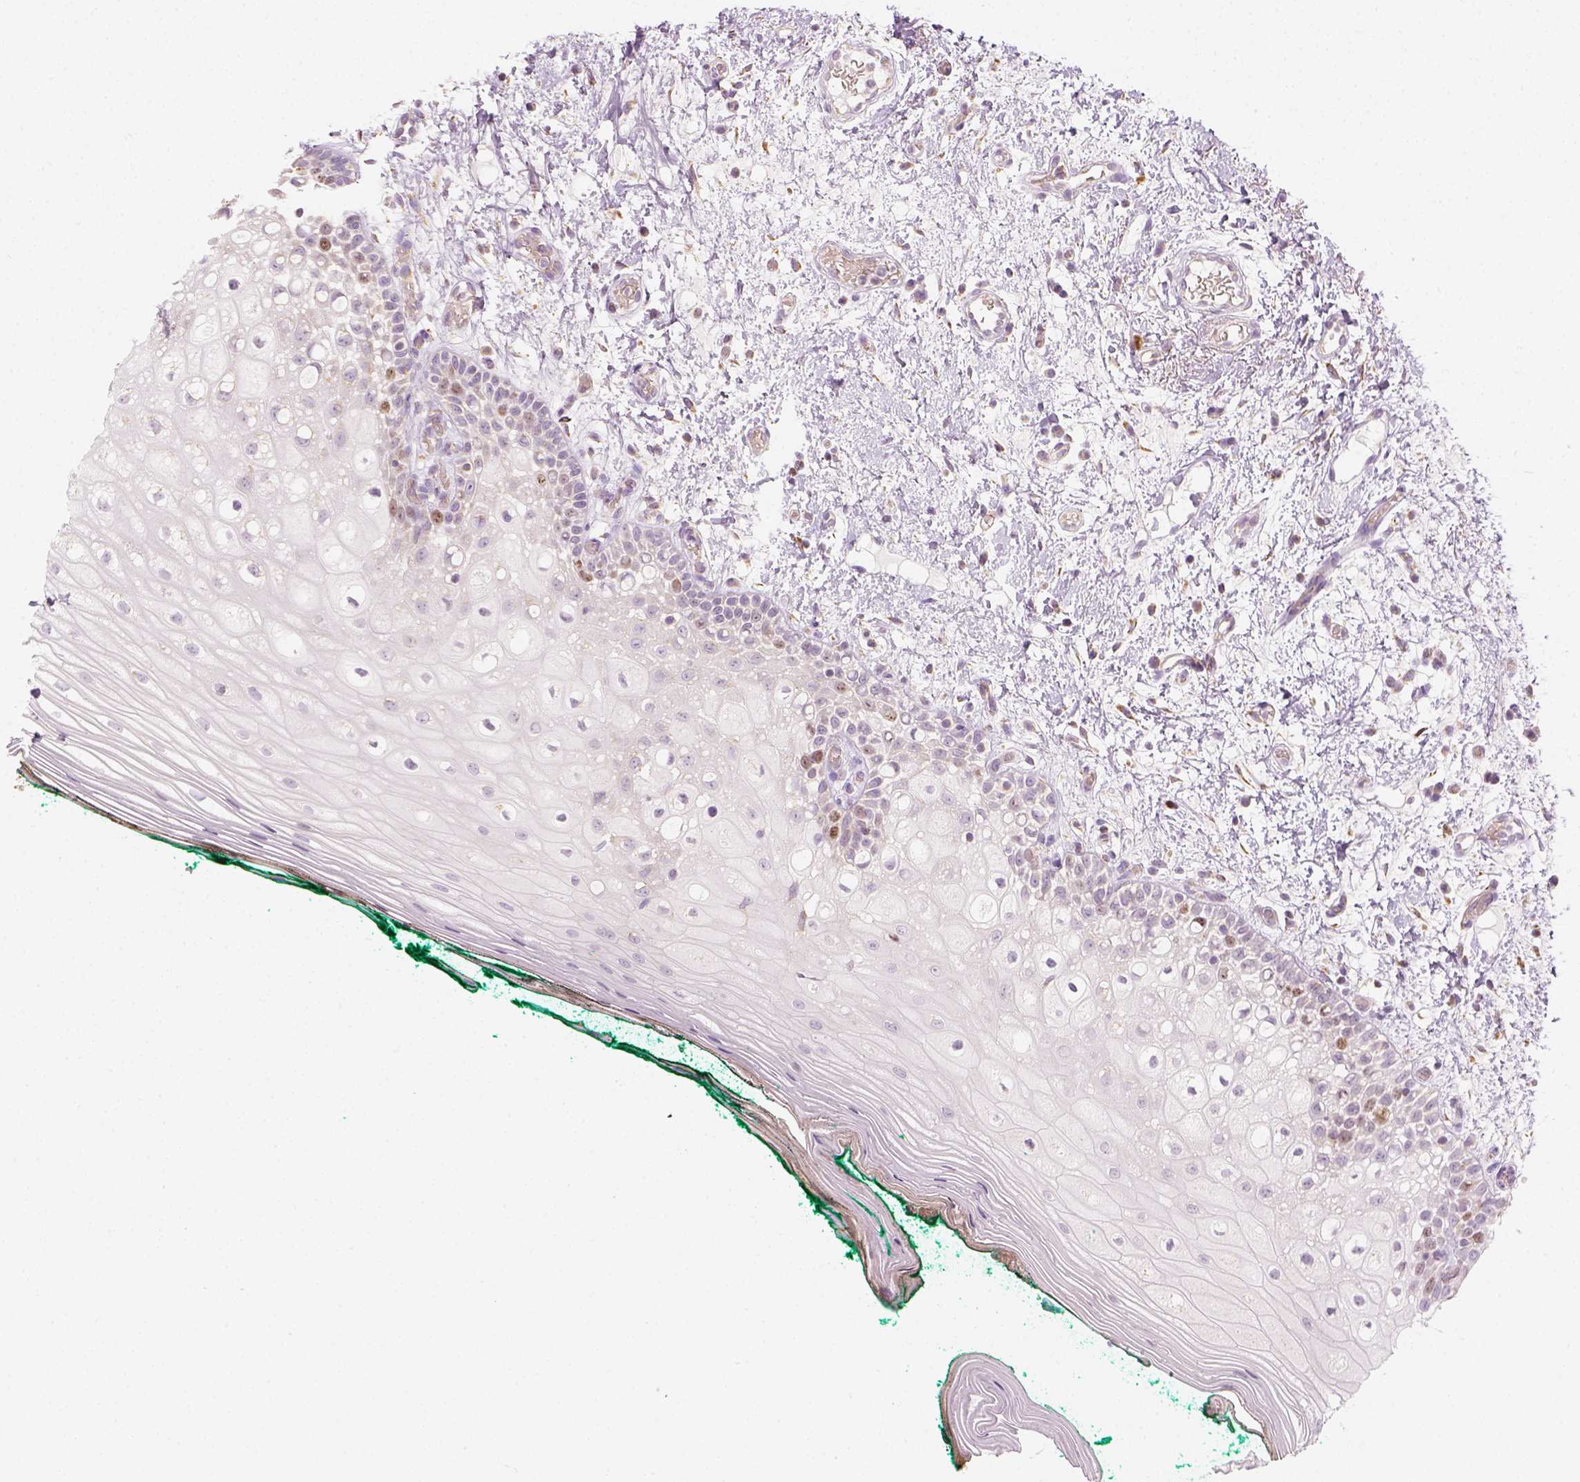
{"staining": {"intensity": "moderate", "quantity": "<25%", "location": "nuclear"}, "tissue": "oral mucosa", "cell_type": "Squamous epithelial cells", "image_type": "normal", "snomed": [{"axis": "morphology", "description": "Normal tissue, NOS"}, {"axis": "topography", "description": "Oral tissue"}], "caption": "Immunohistochemical staining of benign oral mucosa displays <25% levels of moderate nuclear protein positivity in approximately <25% of squamous epithelial cells. (DAB (3,3'-diaminobenzidine) IHC, brown staining for protein, blue staining for nuclei).", "gene": "LCA5", "patient": {"sex": "female", "age": 83}}